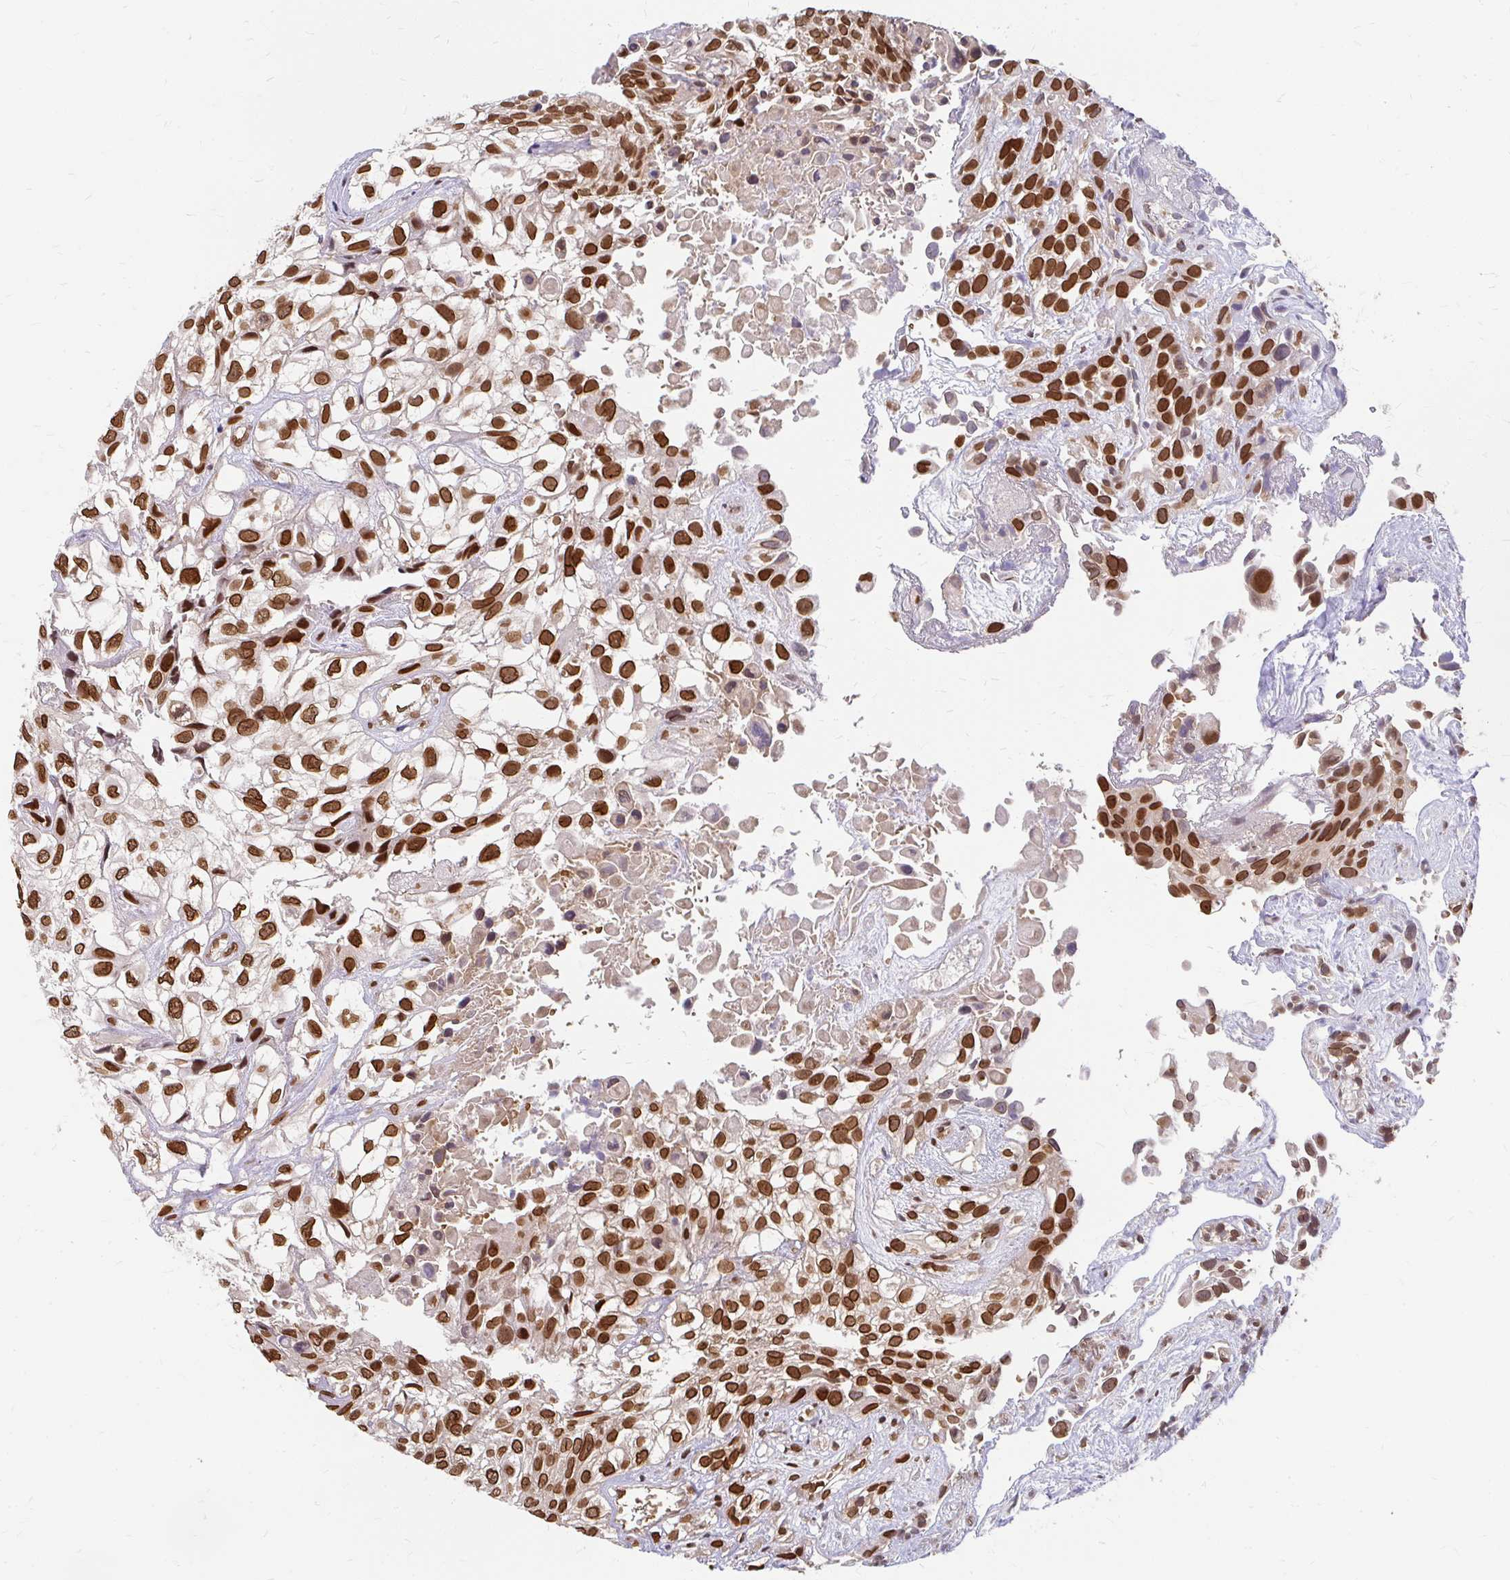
{"staining": {"intensity": "strong", "quantity": "25%-75%", "location": "cytoplasmic/membranous,nuclear"}, "tissue": "urothelial cancer", "cell_type": "Tumor cells", "image_type": "cancer", "snomed": [{"axis": "morphology", "description": "Urothelial carcinoma, High grade"}, {"axis": "topography", "description": "Urinary bladder"}], "caption": "Urothelial cancer stained with a protein marker displays strong staining in tumor cells.", "gene": "XPO1", "patient": {"sex": "male", "age": 56}}